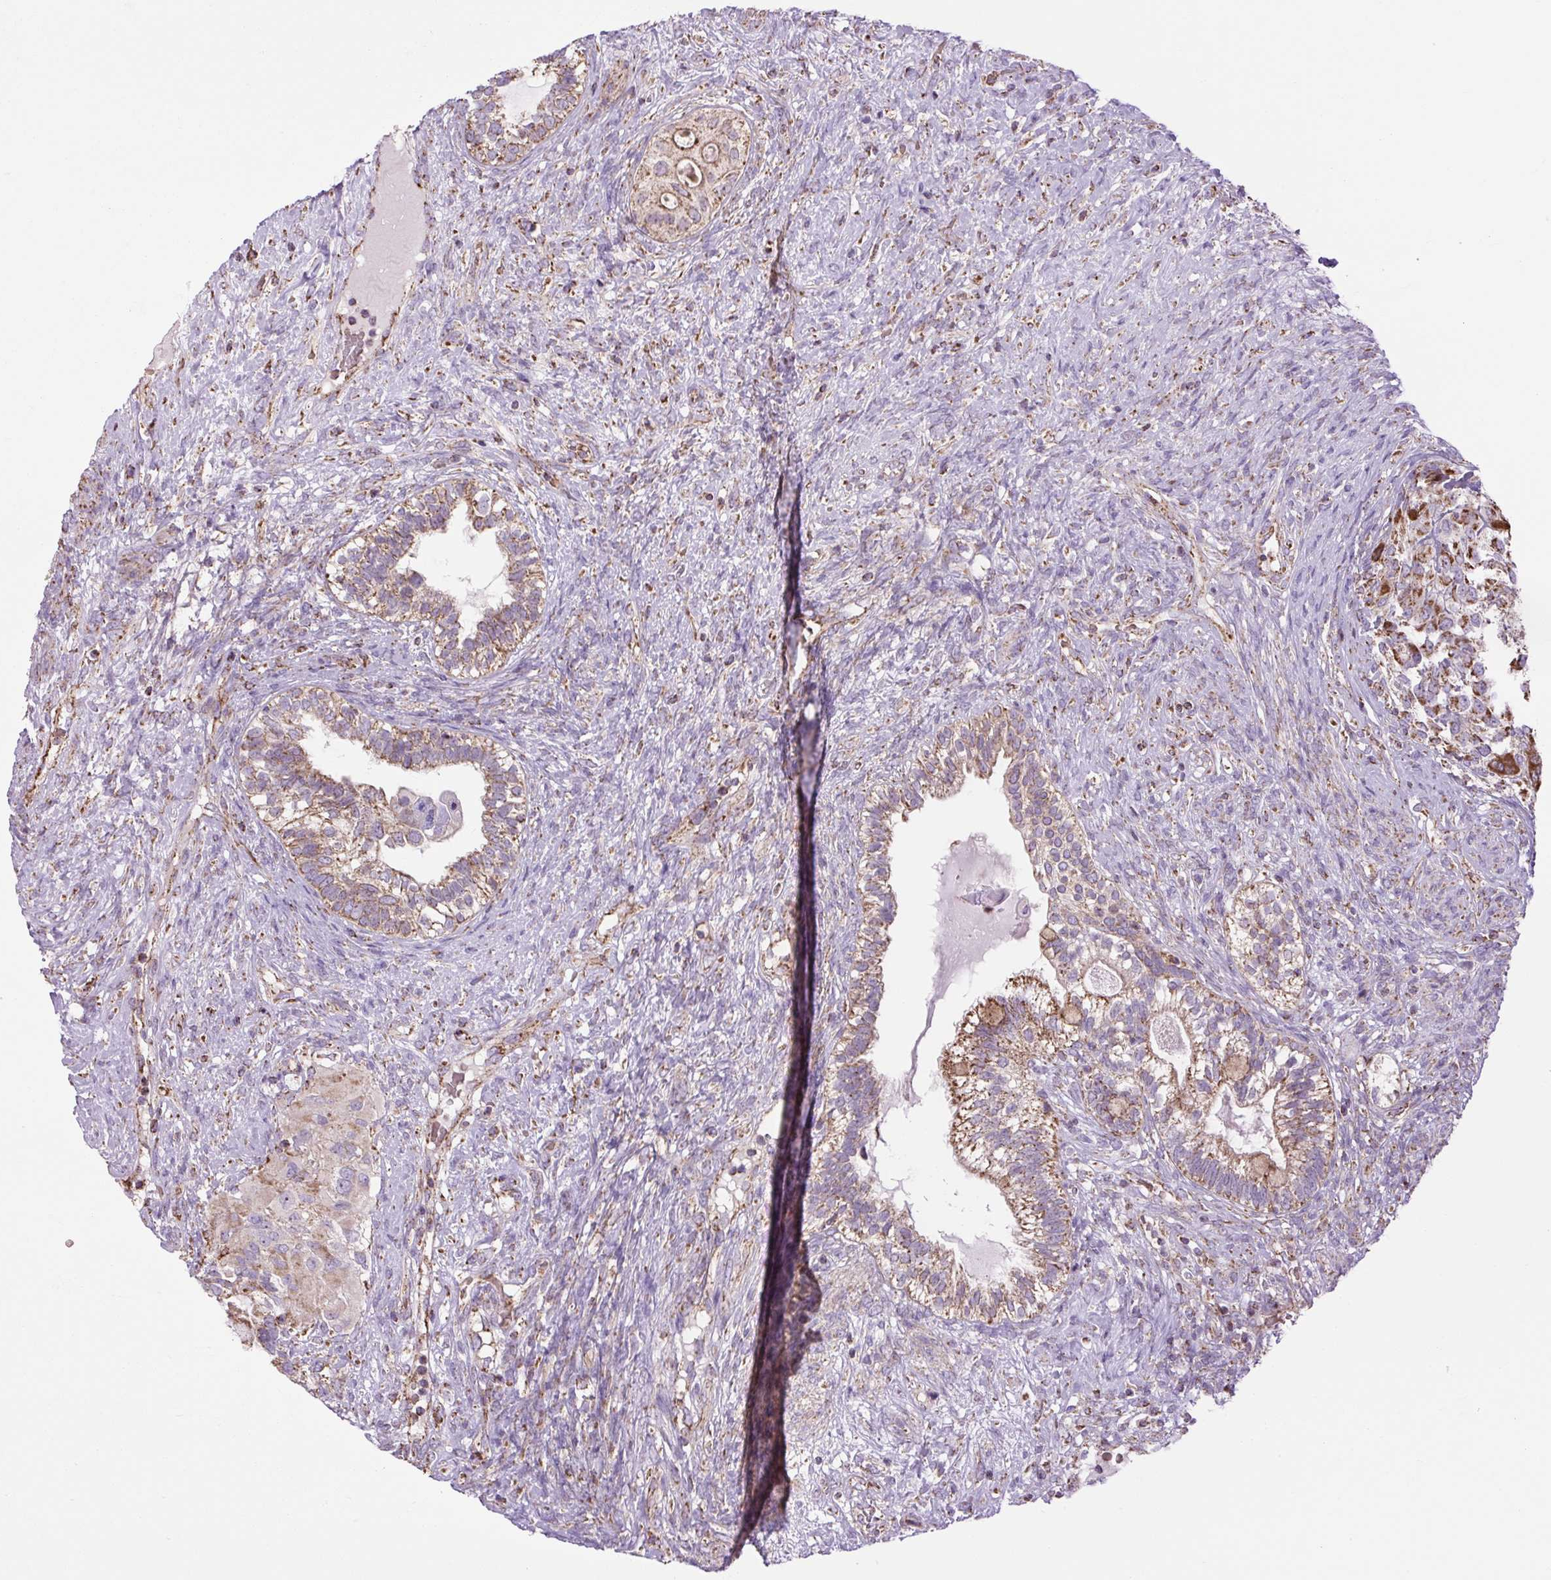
{"staining": {"intensity": "moderate", "quantity": ">75%", "location": "cytoplasmic/membranous"}, "tissue": "testis cancer", "cell_type": "Tumor cells", "image_type": "cancer", "snomed": [{"axis": "morphology", "description": "Seminoma, NOS"}, {"axis": "morphology", "description": "Carcinoma, Embryonal, NOS"}, {"axis": "topography", "description": "Testis"}], "caption": "DAB immunohistochemical staining of human testis cancer shows moderate cytoplasmic/membranous protein positivity in about >75% of tumor cells. The protein is shown in brown color, while the nuclei are stained blue.", "gene": "PLCG1", "patient": {"sex": "male", "age": 41}}